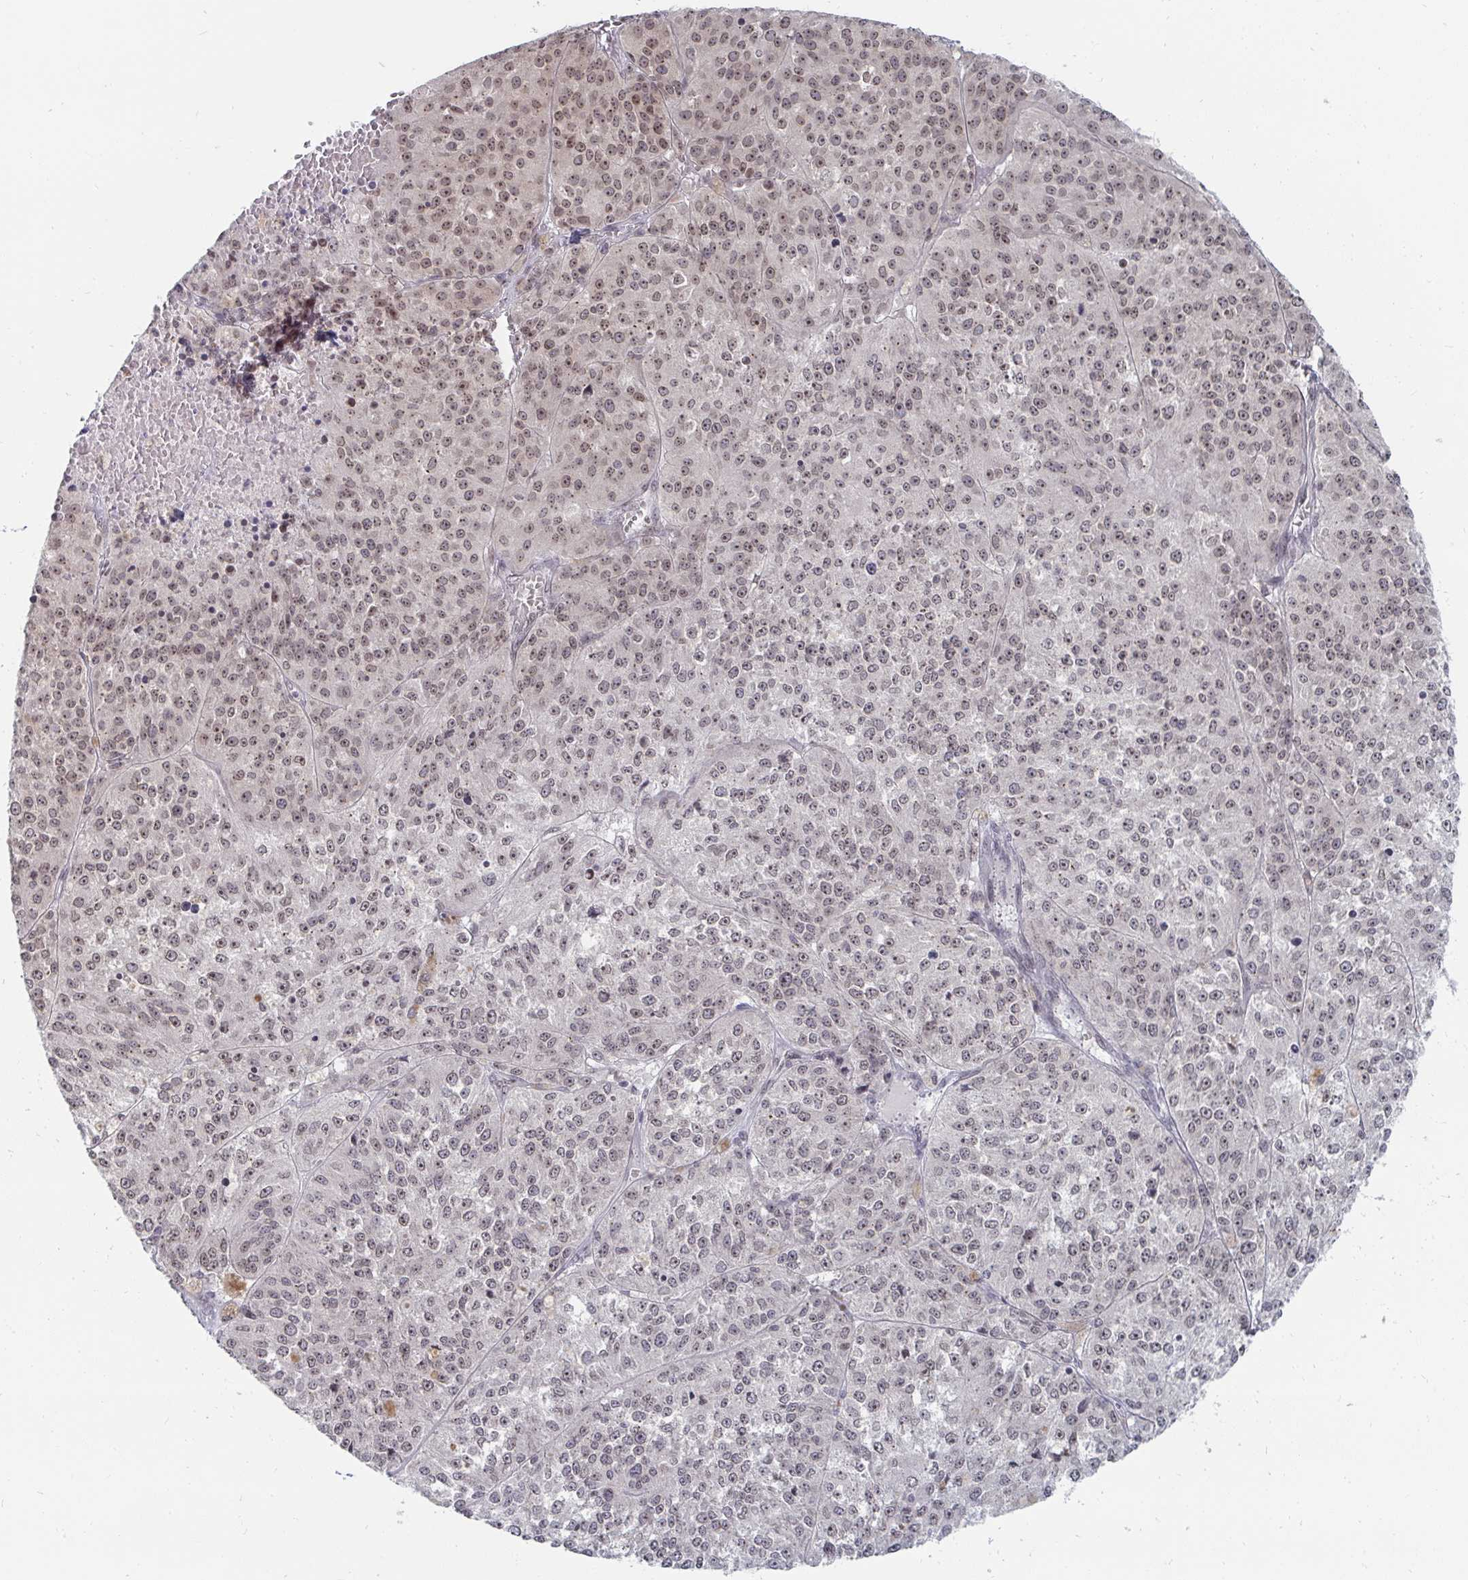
{"staining": {"intensity": "weak", "quantity": "25%-75%", "location": "nuclear"}, "tissue": "melanoma", "cell_type": "Tumor cells", "image_type": "cancer", "snomed": [{"axis": "morphology", "description": "Malignant melanoma, Metastatic site"}, {"axis": "topography", "description": "Lymph node"}], "caption": "IHC photomicrograph of human melanoma stained for a protein (brown), which exhibits low levels of weak nuclear staining in about 25%-75% of tumor cells.", "gene": "TRIP12", "patient": {"sex": "female", "age": 64}}